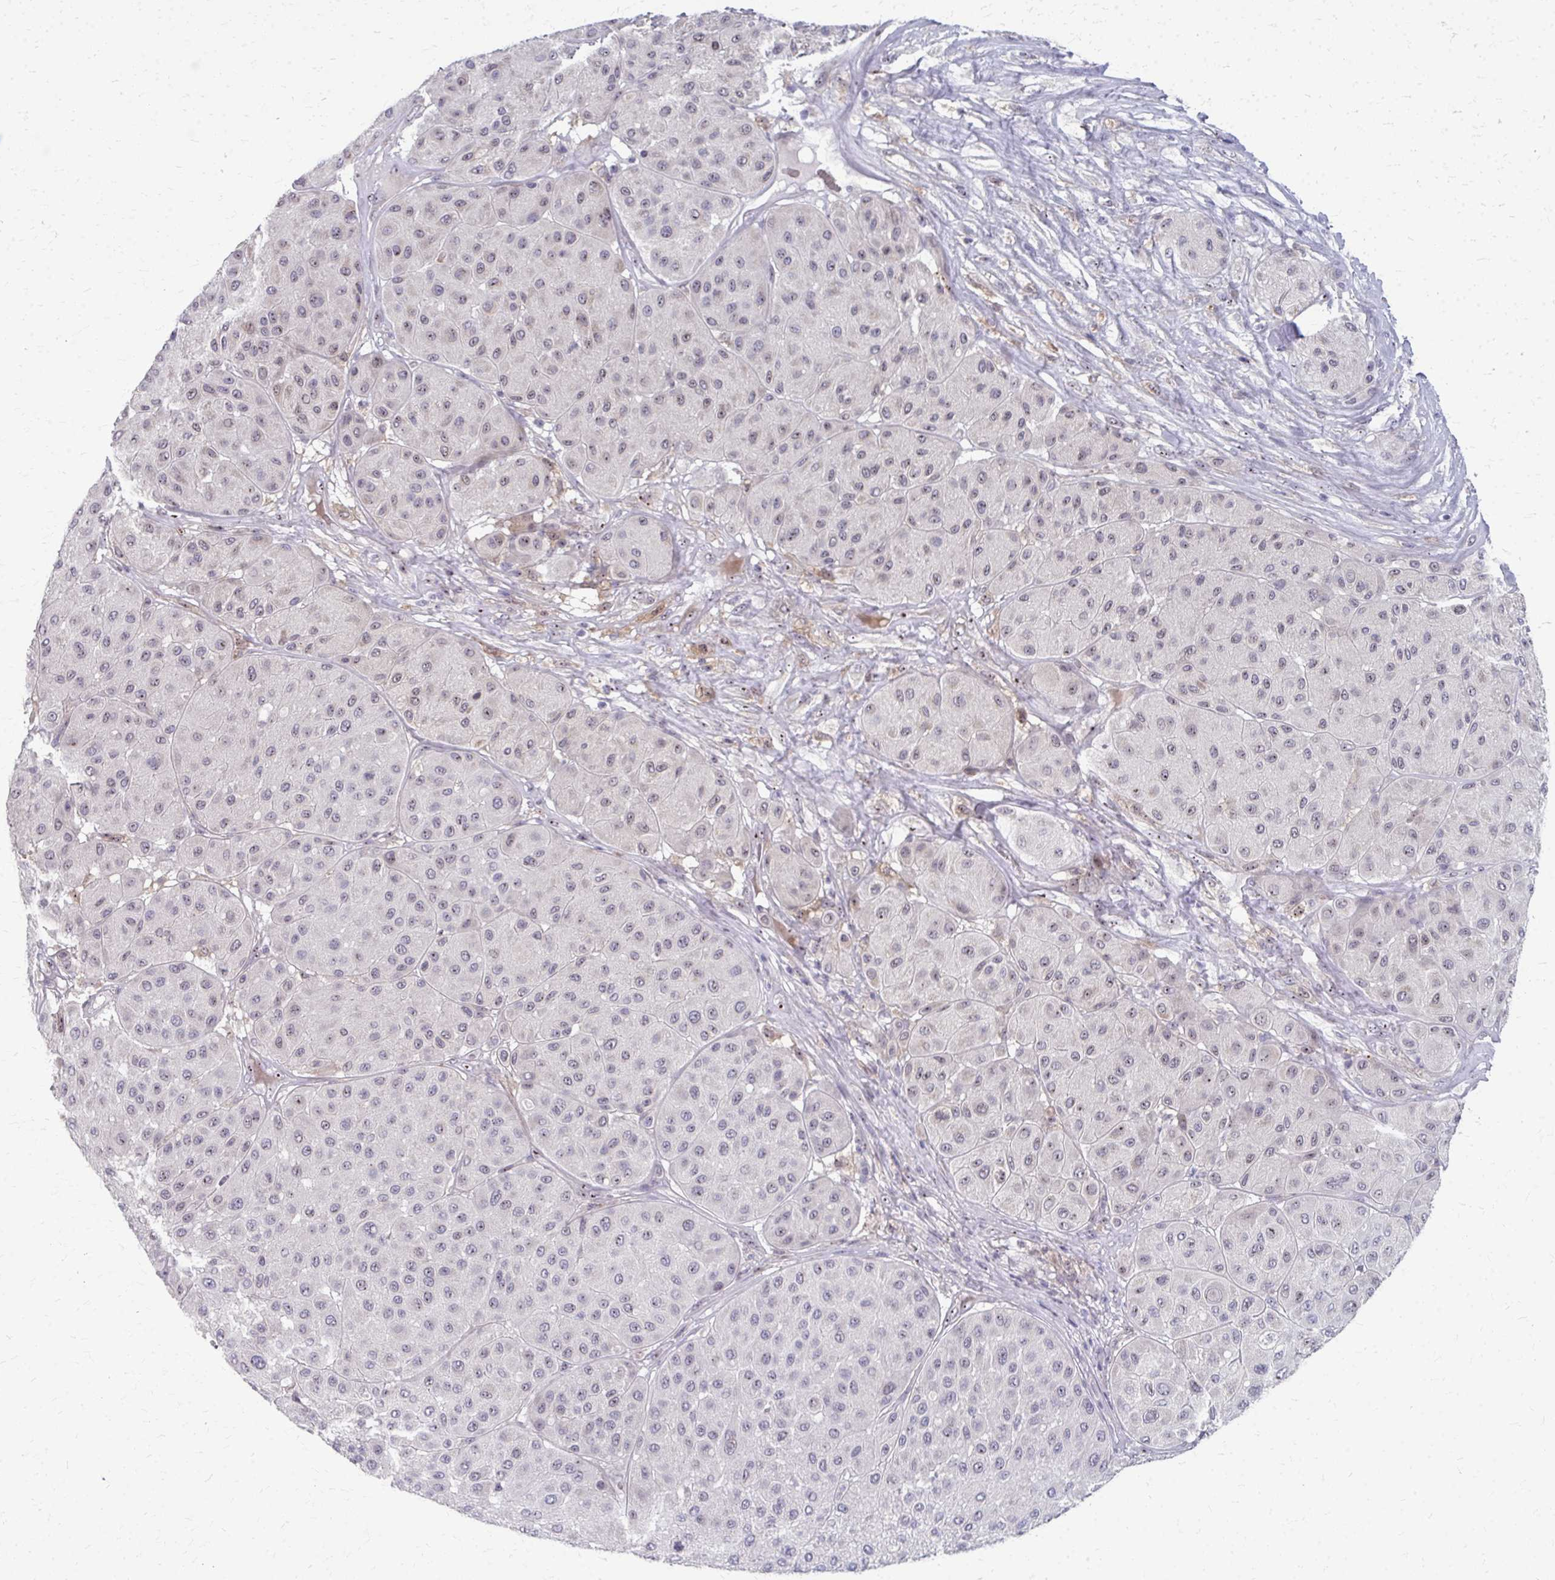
{"staining": {"intensity": "weak", "quantity": "25%-75%", "location": "nuclear"}, "tissue": "melanoma", "cell_type": "Tumor cells", "image_type": "cancer", "snomed": [{"axis": "morphology", "description": "Malignant melanoma, Metastatic site"}, {"axis": "topography", "description": "Smooth muscle"}], "caption": "Immunohistochemical staining of melanoma reveals low levels of weak nuclear expression in approximately 25%-75% of tumor cells.", "gene": "NUDT16", "patient": {"sex": "male", "age": 41}}